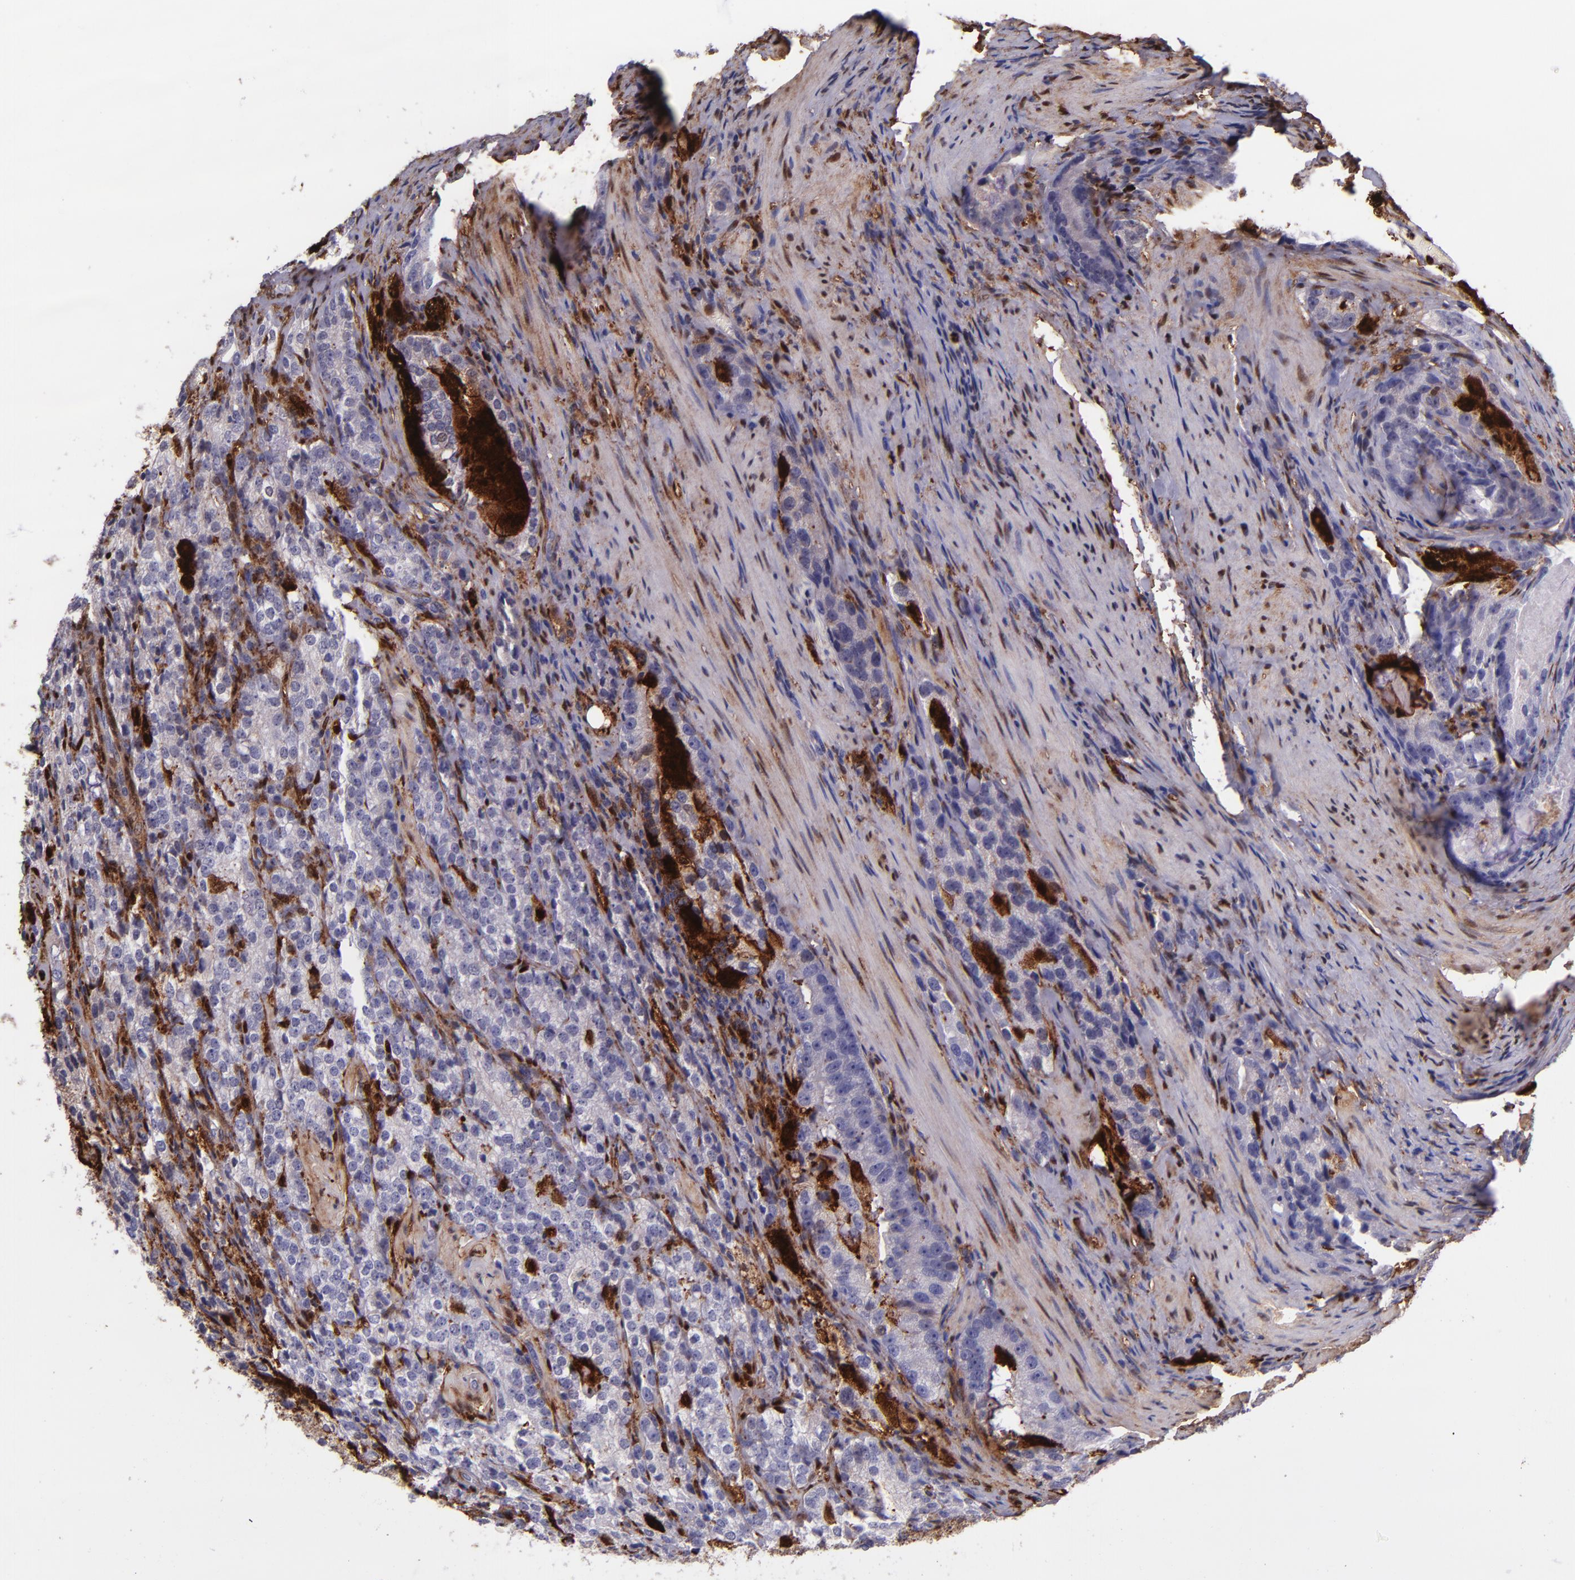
{"staining": {"intensity": "negative", "quantity": "none", "location": "none"}, "tissue": "prostate cancer", "cell_type": "Tumor cells", "image_type": "cancer", "snomed": [{"axis": "morphology", "description": "Adenocarcinoma, High grade"}, {"axis": "topography", "description": "Prostate"}], "caption": "Immunohistochemistry photomicrograph of neoplastic tissue: human prostate high-grade adenocarcinoma stained with DAB (3,3'-diaminobenzidine) shows no significant protein expression in tumor cells.", "gene": "LGALS1", "patient": {"sex": "male", "age": 63}}